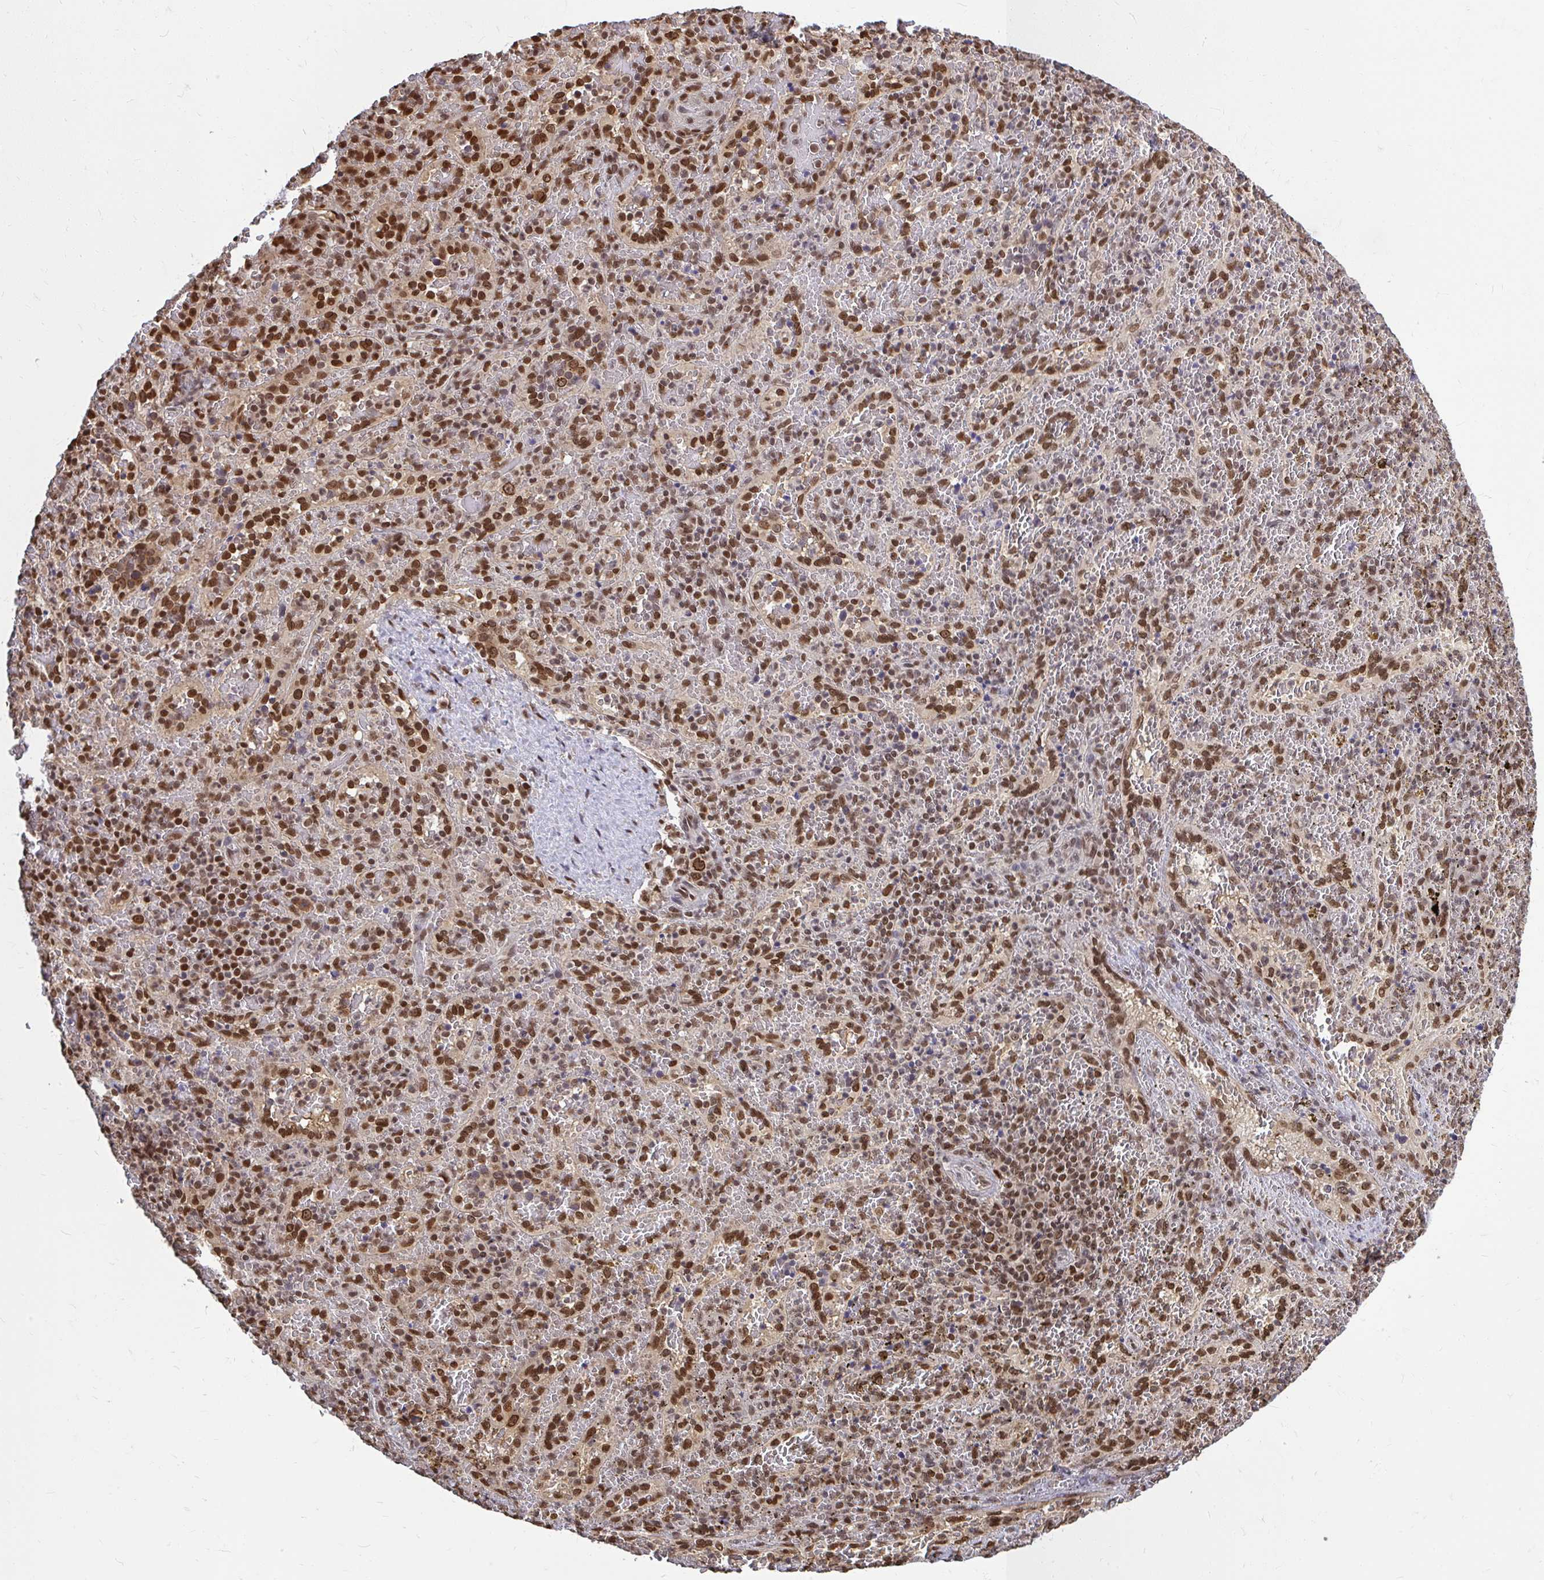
{"staining": {"intensity": "moderate", "quantity": "25%-75%", "location": "nuclear"}, "tissue": "spleen", "cell_type": "Cells in red pulp", "image_type": "normal", "snomed": [{"axis": "morphology", "description": "Normal tissue, NOS"}, {"axis": "topography", "description": "Spleen"}], "caption": "About 25%-75% of cells in red pulp in unremarkable spleen exhibit moderate nuclear protein staining as visualized by brown immunohistochemical staining.", "gene": "XPO1", "patient": {"sex": "female", "age": 50}}